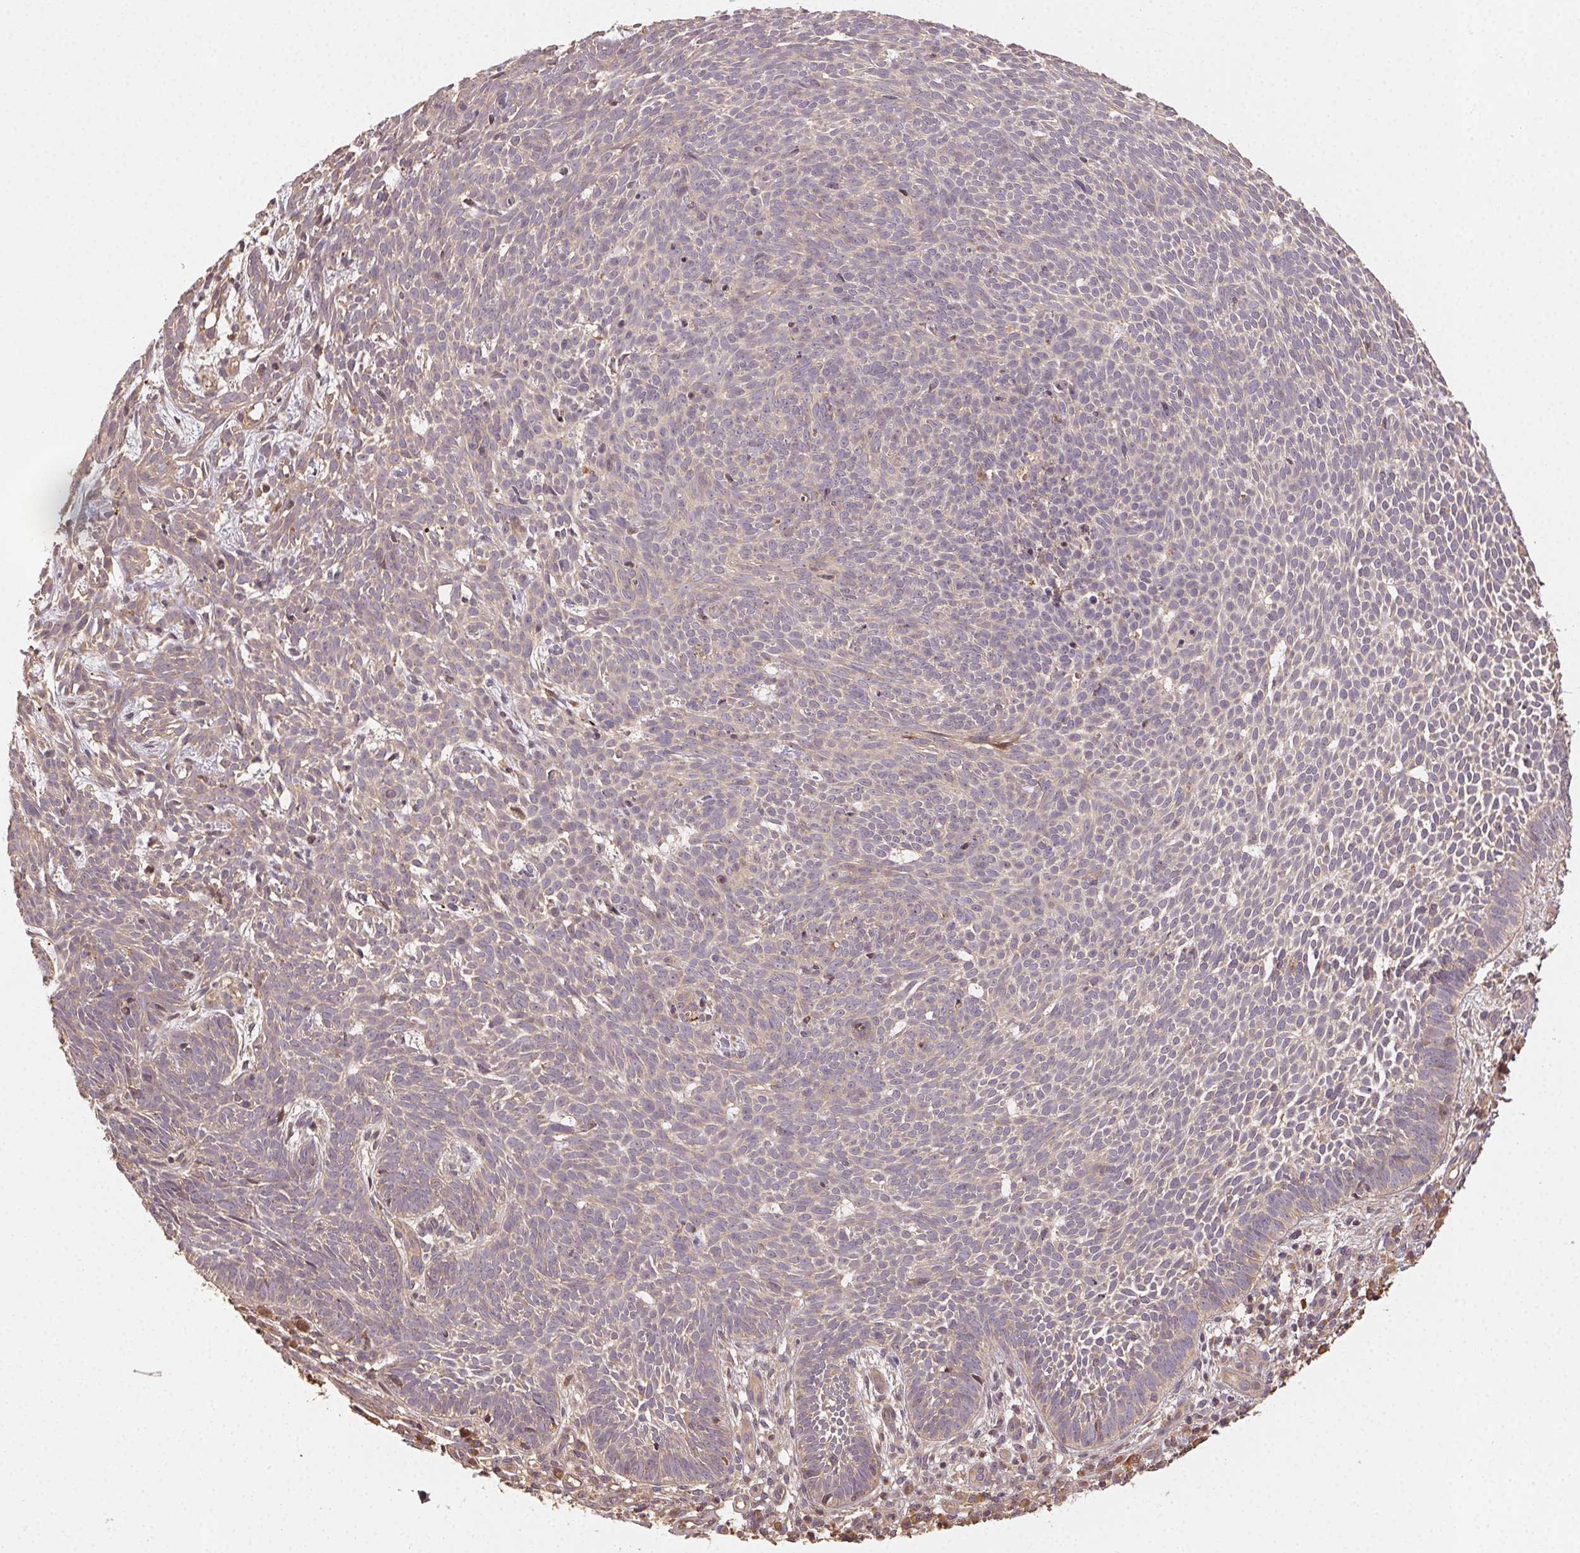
{"staining": {"intensity": "weak", "quantity": "<25%", "location": "cytoplasmic/membranous"}, "tissue": "skin cancer", "cell_type": "Tumor cells", "image_type": "cancer", "snomed": [{"axis": "morphology", "description": "Basal cell carcinoma"}, {"axis": "topography", "description": "Skin"}], "caption": "Immunohistochemistry (IHC) of basal cell carcinoma (skin) reveals no positivity in tumor cells. Brightfield microscopy of immunohistochemistry (IHC) stained with DAB (3,3'-diaminobenzidine) (brown) and hematoxylin (blue), captured at high magnification.", "gene": "RALA", "patient": {"sex": "male", "age": 59}}